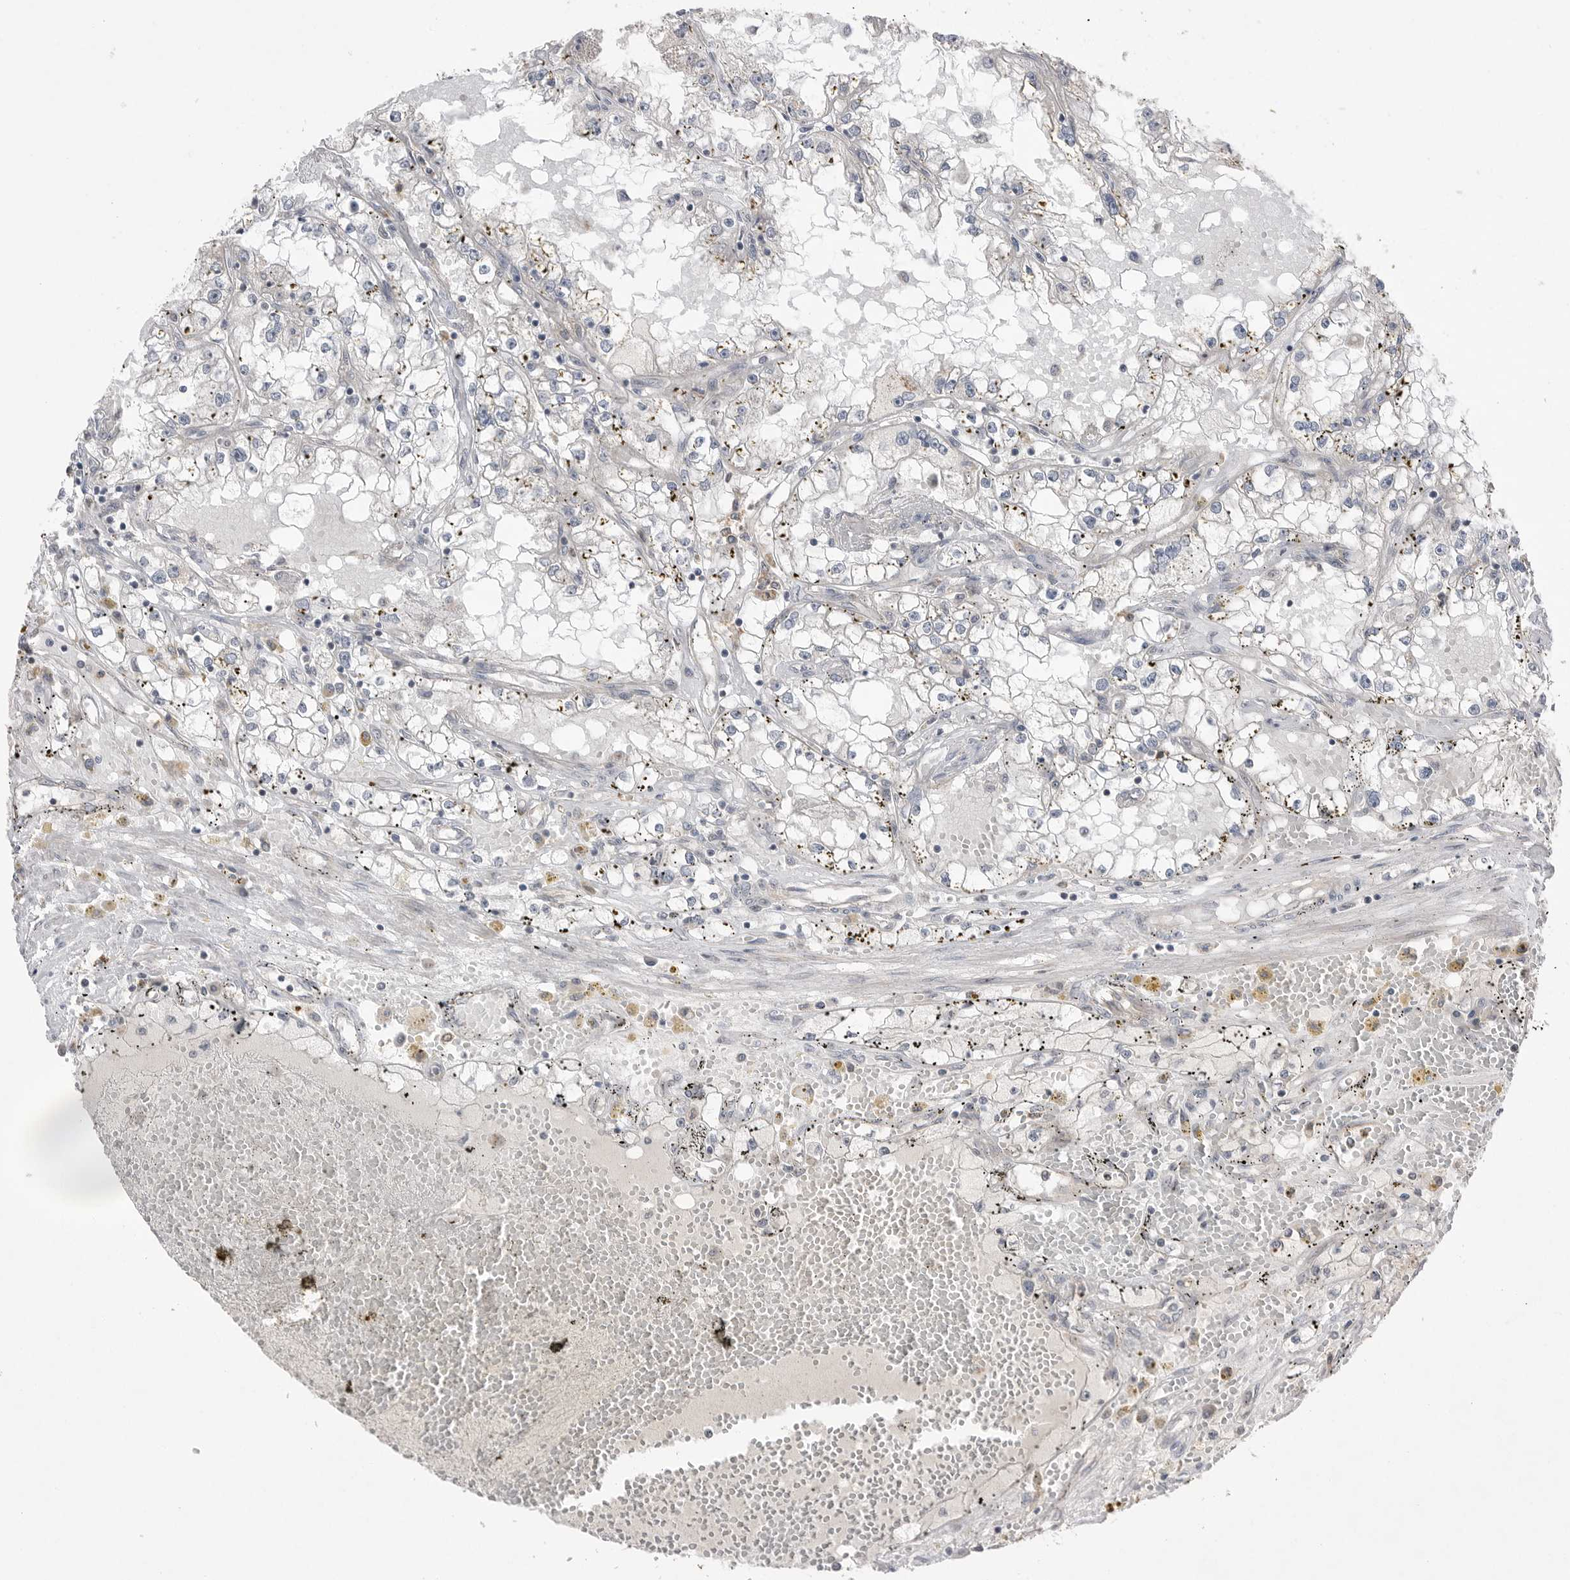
{"staining": {"intensity": "negative", "quantity": "none", "location": "none"}, "tissue": "renal cancer", "cell_type": "Tumor cells", "image_type": "cancer", "snomed": [{"axis": "morphology", "description": "Adenocarcinoma, NOS"}, {"axis": "topography", "description": "Kidney"}], "caption": "Tumor cells show no significant protein staining in renal cancer.", "gene": "NTAQ1", "patient": {"sex": "male", "age": 56}}